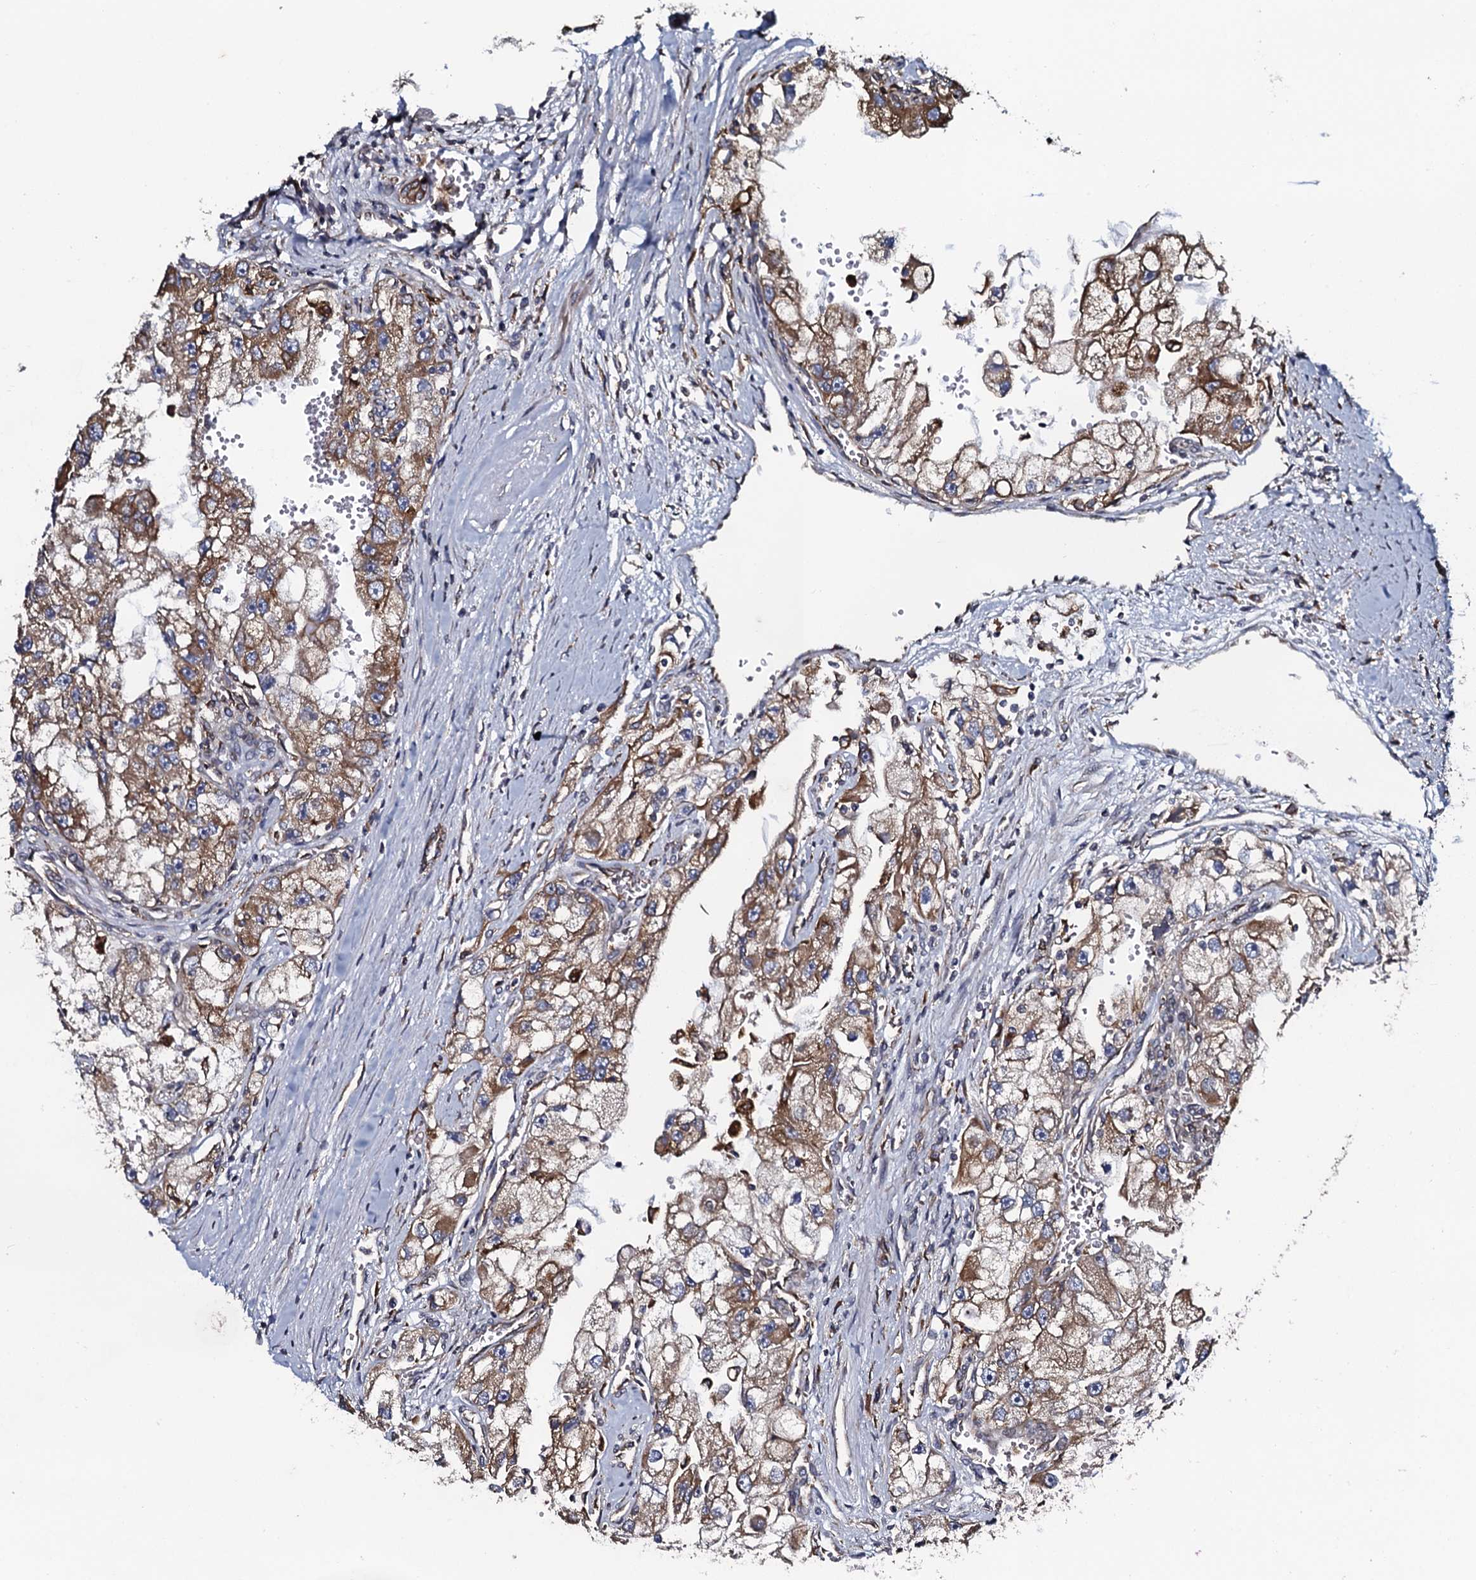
{"staining": {"intensity": "moderate", "quantity": ">75%", "location": "cytoplasmic/membranous"}, "tissue": "renal cancer", "cell_type": "Tumor cells", "image_type": "cancer", "snomed": [{"axis": "morphology", "description": "Adenocarcinoma, NOS"}, {"axis": "topography", "description": "Kidney"}], "caption": "This micrograph reveals renal cancer stained with immunohistochemistry (IHC) to label a protein in brown. The cytoplasmic/membranous of tumor cells show moderate positivity for the protein. Nuclei are counter-stained blue.", "gene": "TMEM151A", "patient": {"sex": "male", "age": 63}}